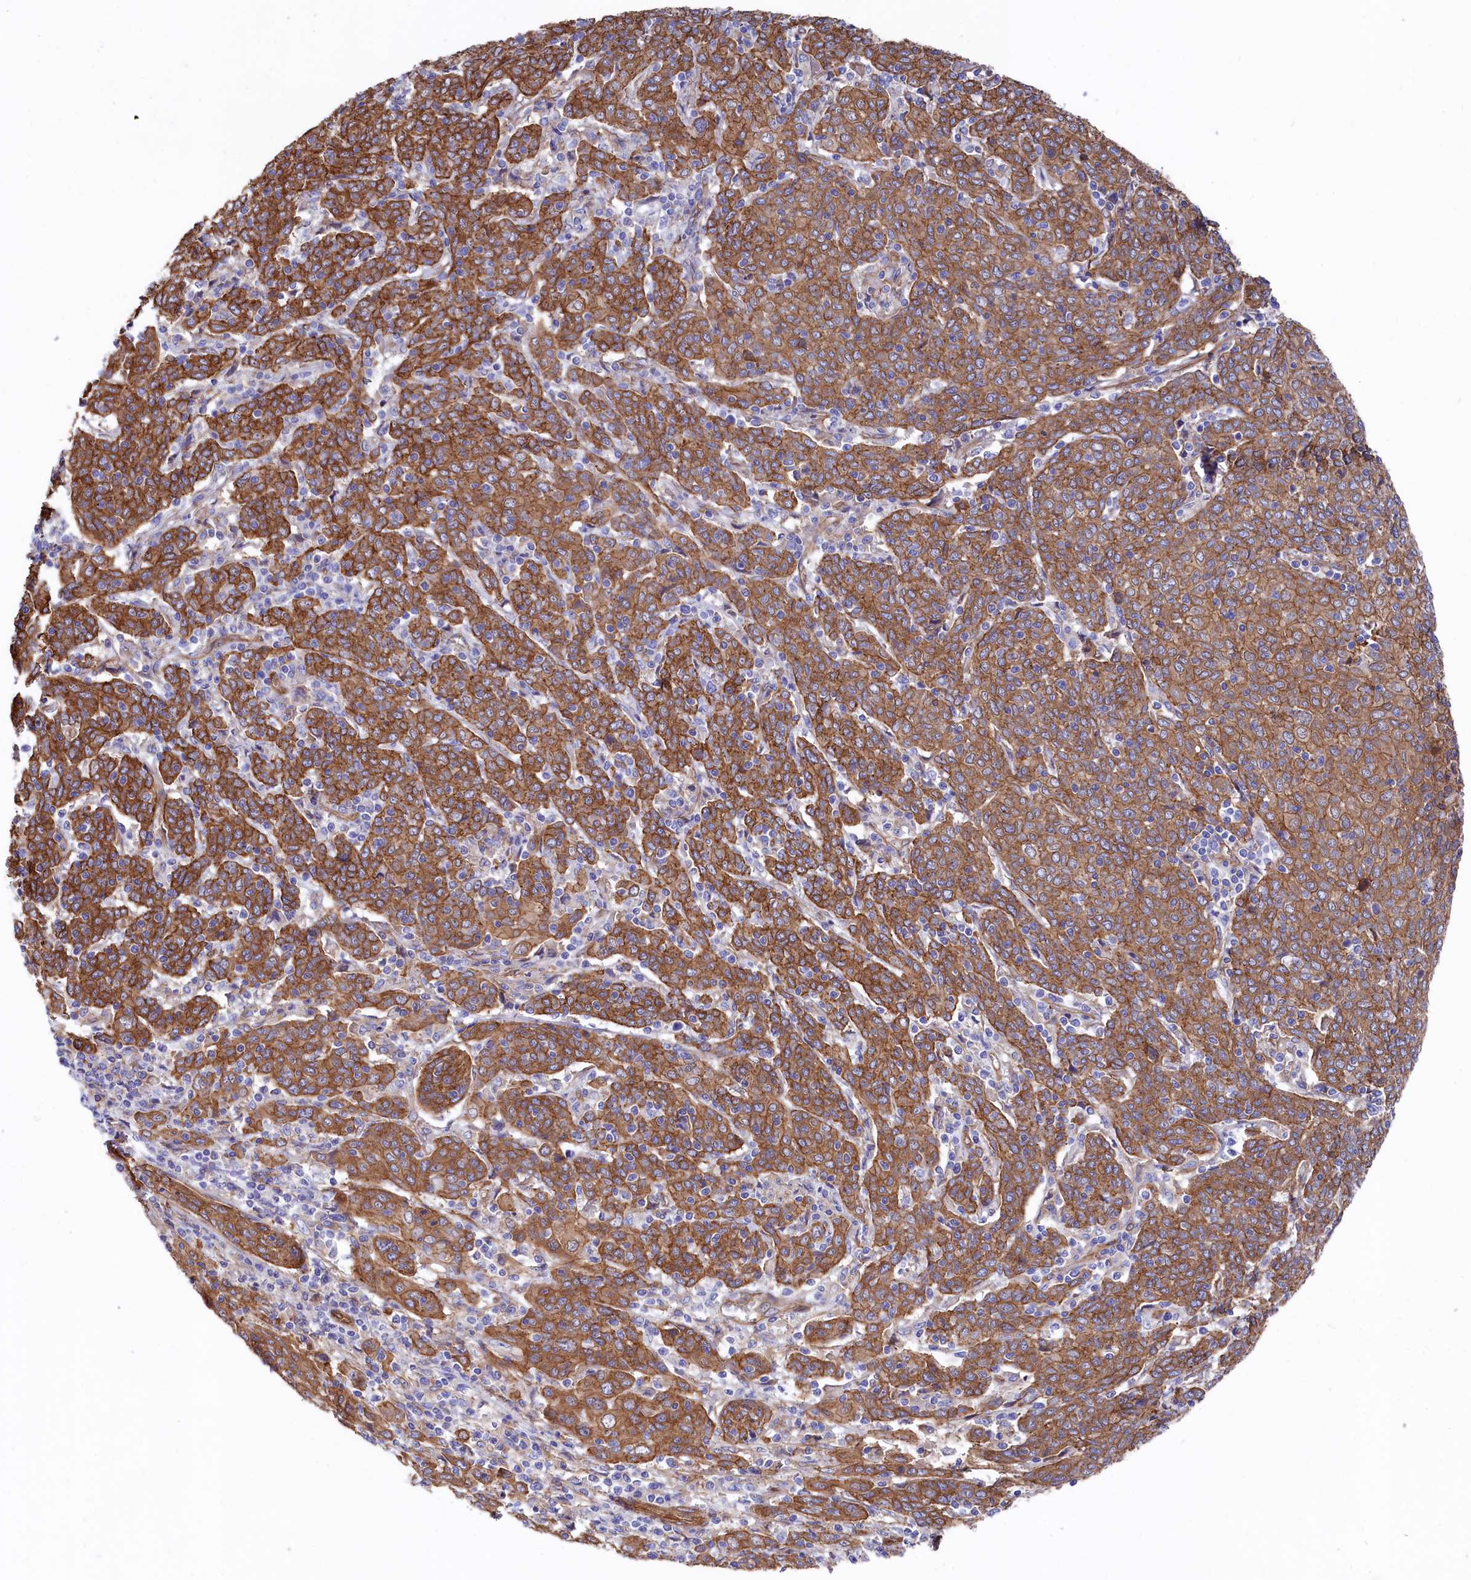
{"staining": {"intensity": "strong", "quantity": ">75%", "location": "cytoplasmic/membranous"}, "tissue": "cervical cancer", "cell_type": "Tumor cells", "image_type": "cancer", "snomed": [{"axis": "morphology", "description": "Squamous cell carcinoma, NOS"}, {"axis": "topography", "description": "Cervix"}], "caption": "Brown immunohistochemical staining in human cervical cancer (squamous cell carcinoma) demonstrates strong cytoplasmic/membranous positivity in about >75% of tumor cells.", "gene": "TNKS1BP1", "patient": {"sex": "female", "age": 67}}